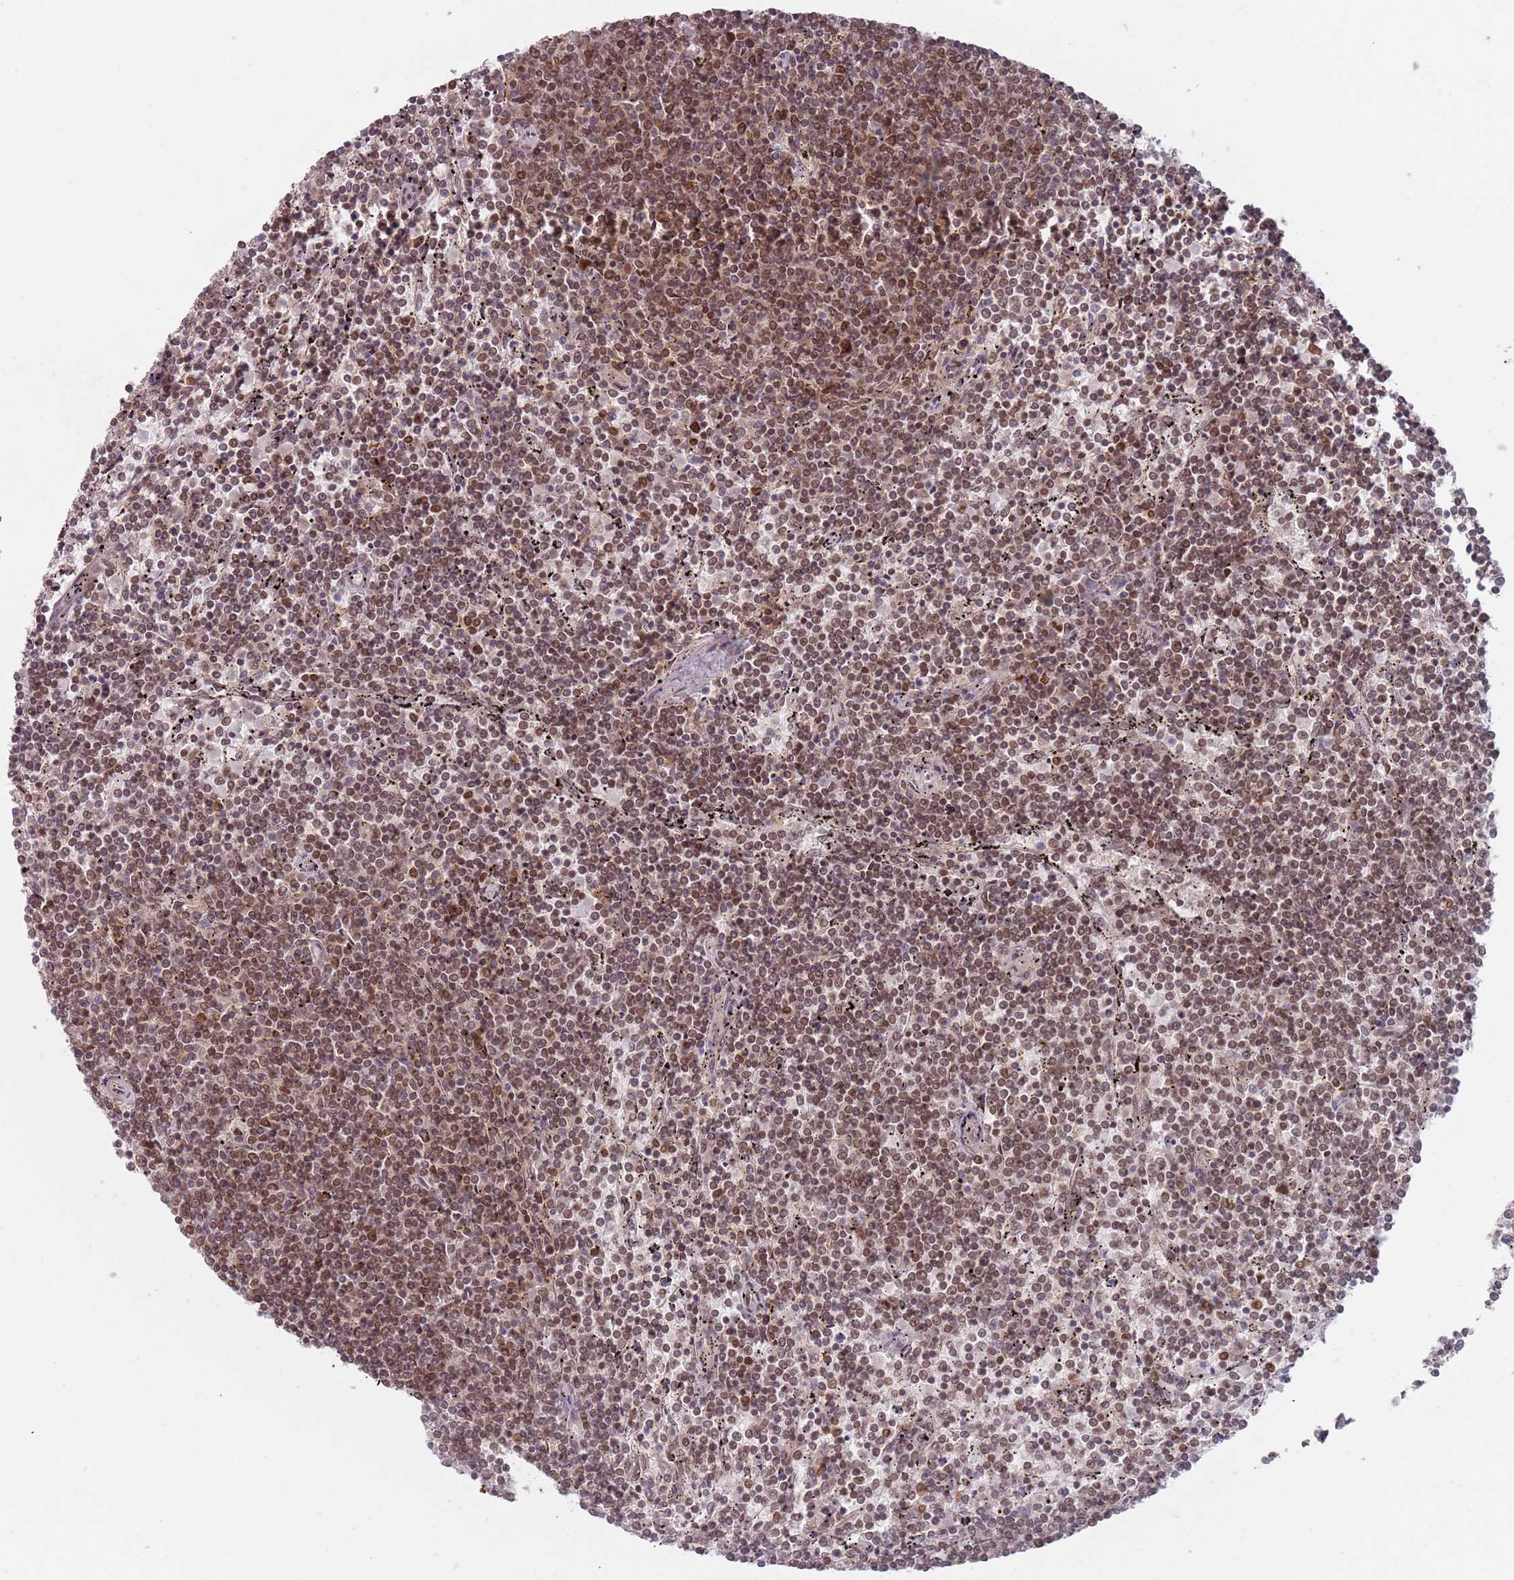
{"staining": {"intensity": "moderate", "quantity": ">75%", "location": "nuclear"}, "tissue": "lymphoma", "cell_type": "Tumor cells", "image_type": "cancer", "snomed": [{"axis": "morphology", "description": "Malignant lymphoma, non-Hodgkin's type, Low grade"}, {"axis": "topography", "description": "Spleen"}], "caption": "Immunohistochemistry of lymphoma displays medium levels of moderate nuclear staining in approximately >75% of tumor cells. The protein of interest is shown in brown color, while the nuclei are stained blue.", "gene": "NUP50", "patient": {"sex": "female", "age": 50}}